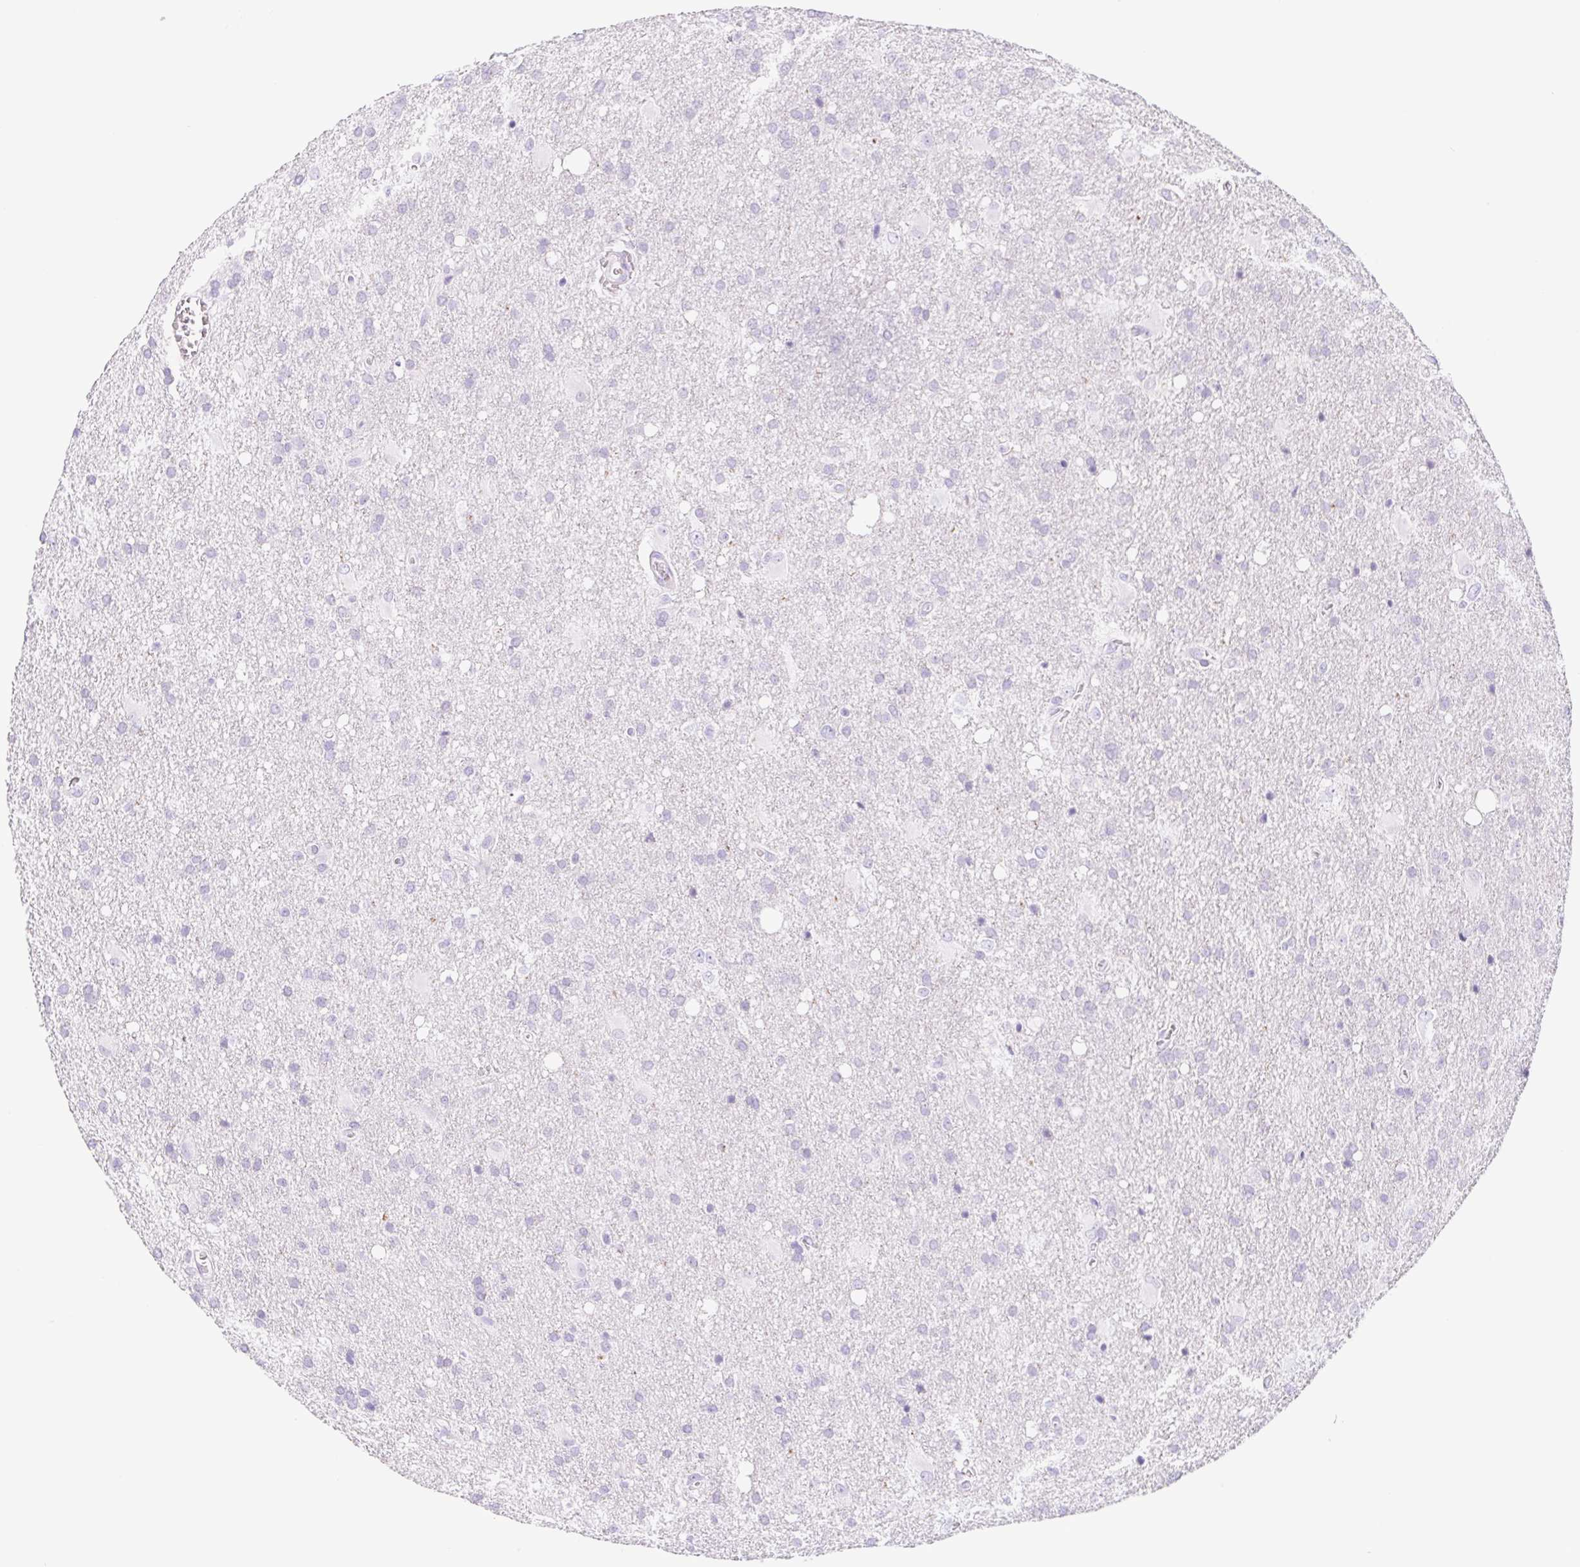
{"staining": {"intensity": "negative", "quantity": "none", "location": "none"}, "tissue": "glioma", "cell_type": "Tumor cells", "image_type": "cancer", "snomed": [{"axis": "morphology", "description": "Glioma, malignant, Low grade"}, {"axis": "topography", "description": "Brain"}], "caption": "The histopathology image exhibits no staining of tumor cells in glioma.", "gene": "CYP21A2", "patient": {"sex": "male", "age": 66}}